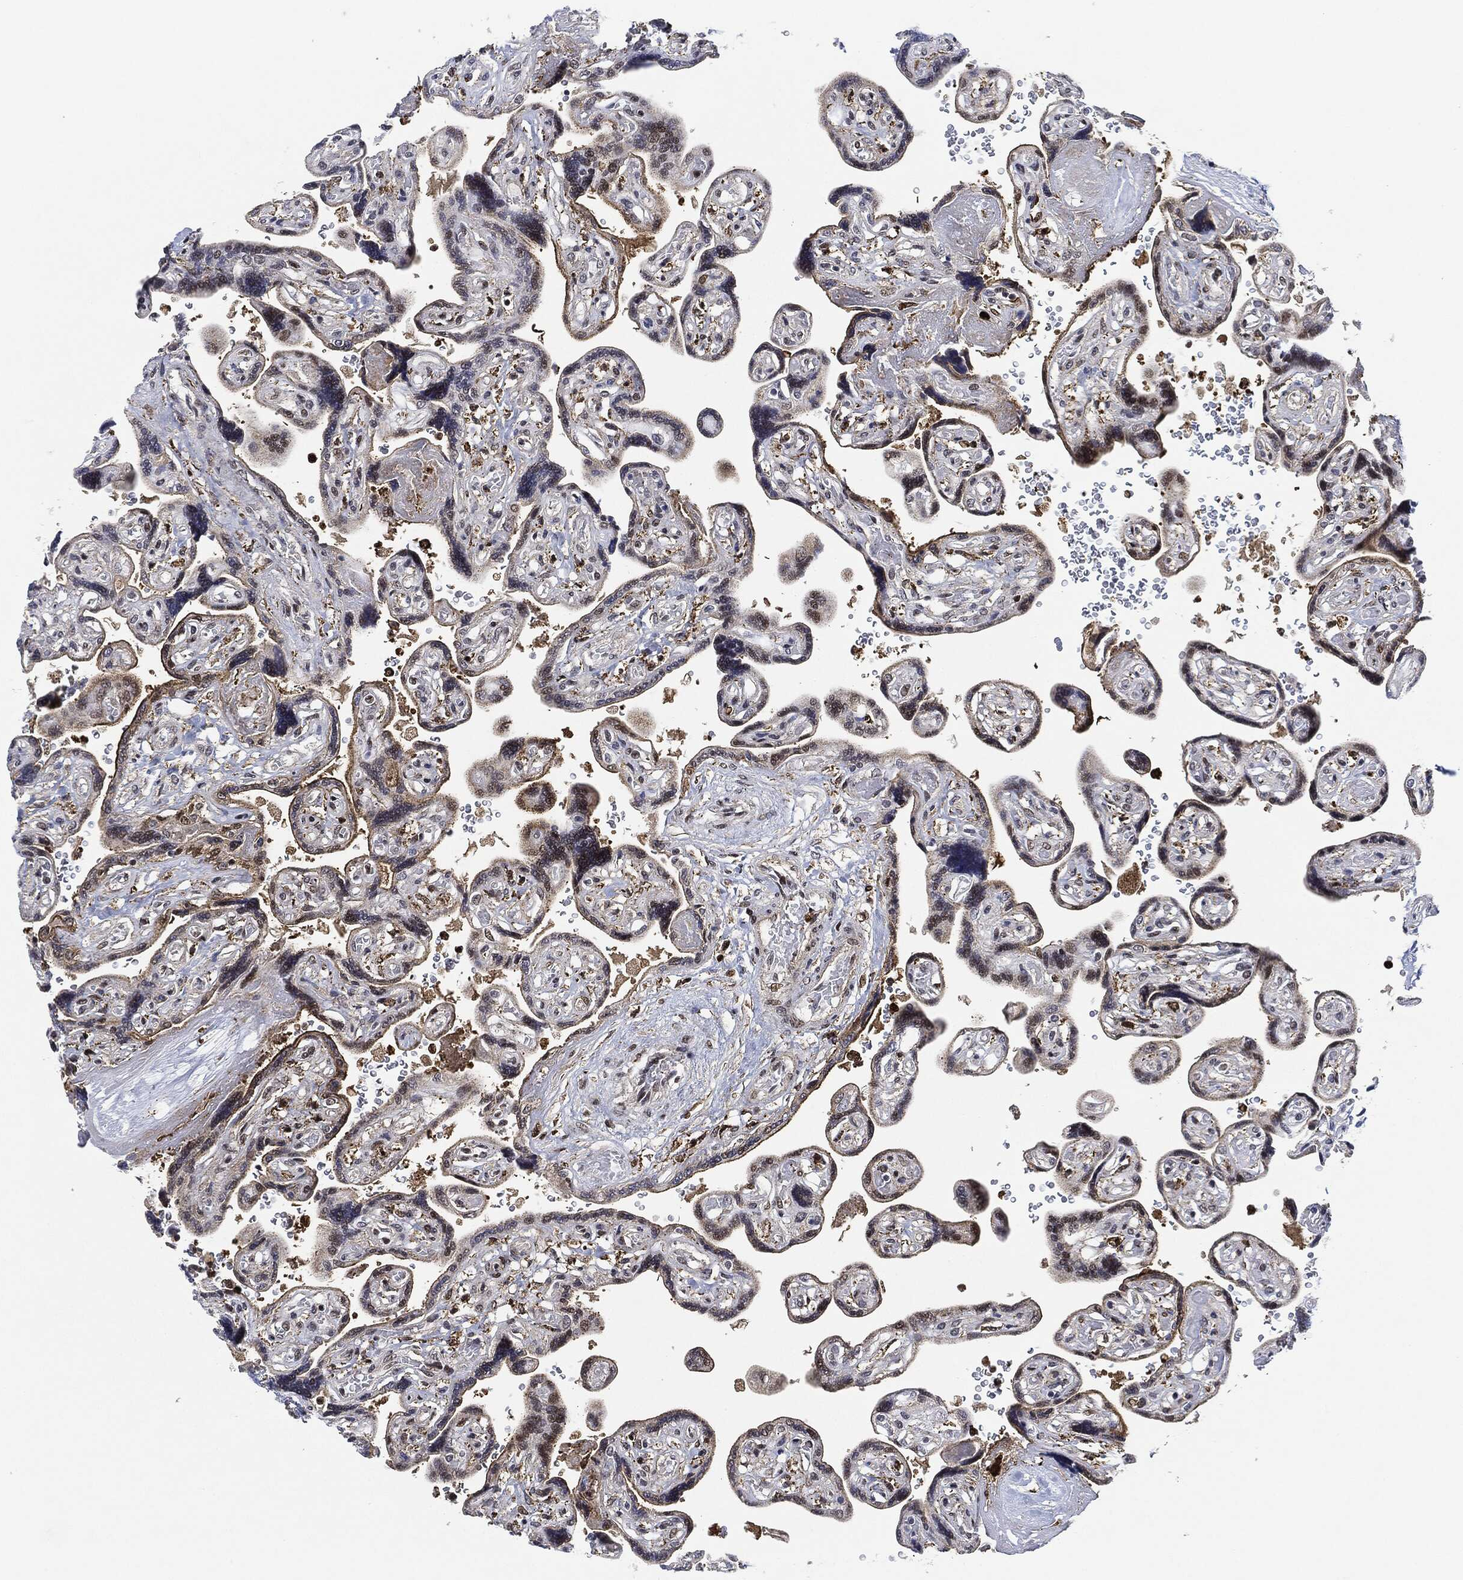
{"staining": {"intensity": "moderate", "quantity": "<25%", "location": "nuclear"}, "tissue": "placenta", "cell_type": "Decidual cells", "image_type": "normal", "snomed": [{"axis": "morphology", "description": "Normal tissue, NOS"}, {"axis": "topography", "description": "Placenta"}], "caption": "Immunohistochemical staining of unremarkable placenta demonstrates moderate nuclear protein staining in about <25% of decidual cells.", "gene": "NANOS3", "patient": {"sex": "female", "age": 32}}